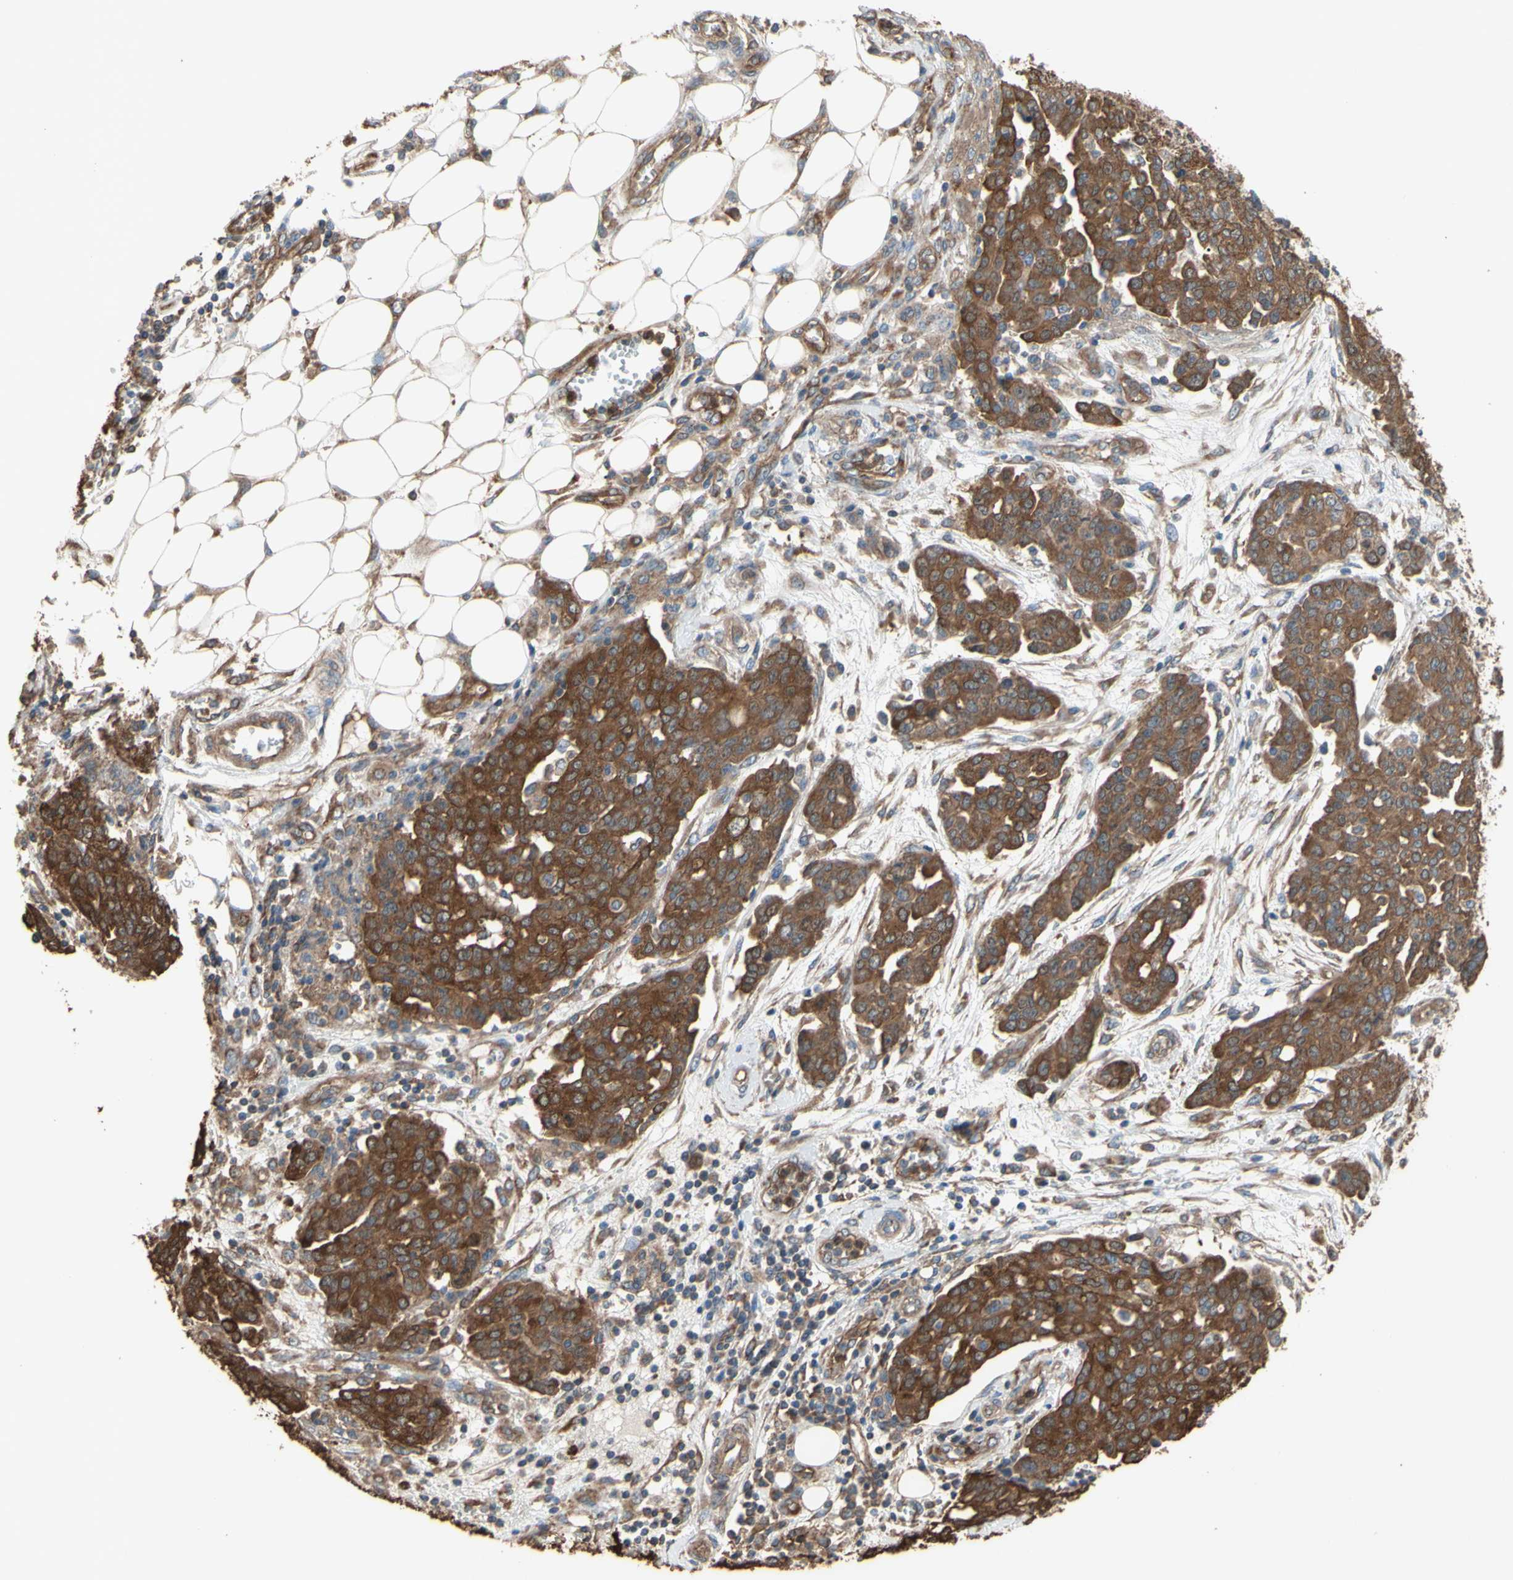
{"staining": {"intensity": "strong", "quantity": ">75%", "location": "cytoplasmic/membranous"}, "tissue": "ovarian cancer", "cell_type": "Tumor cells", "image_type": "cancer", "snomed": [{"axis": "morphology", "description": "Cystadenocarcinoma, serous, NOS"}, {"axis": "topography", "description": "Soft tissue"}, {"axis": "topography", "description": "Ovary"}], "caption": "The histopathology image displays a brown stain indicating the presence of a protein in the cytoplasmic/membranous of tumor cells in ovarian serous cystadenocarcinoma.", "gene": "CTTN", "patient": {"sex": "female", "age": 57}}